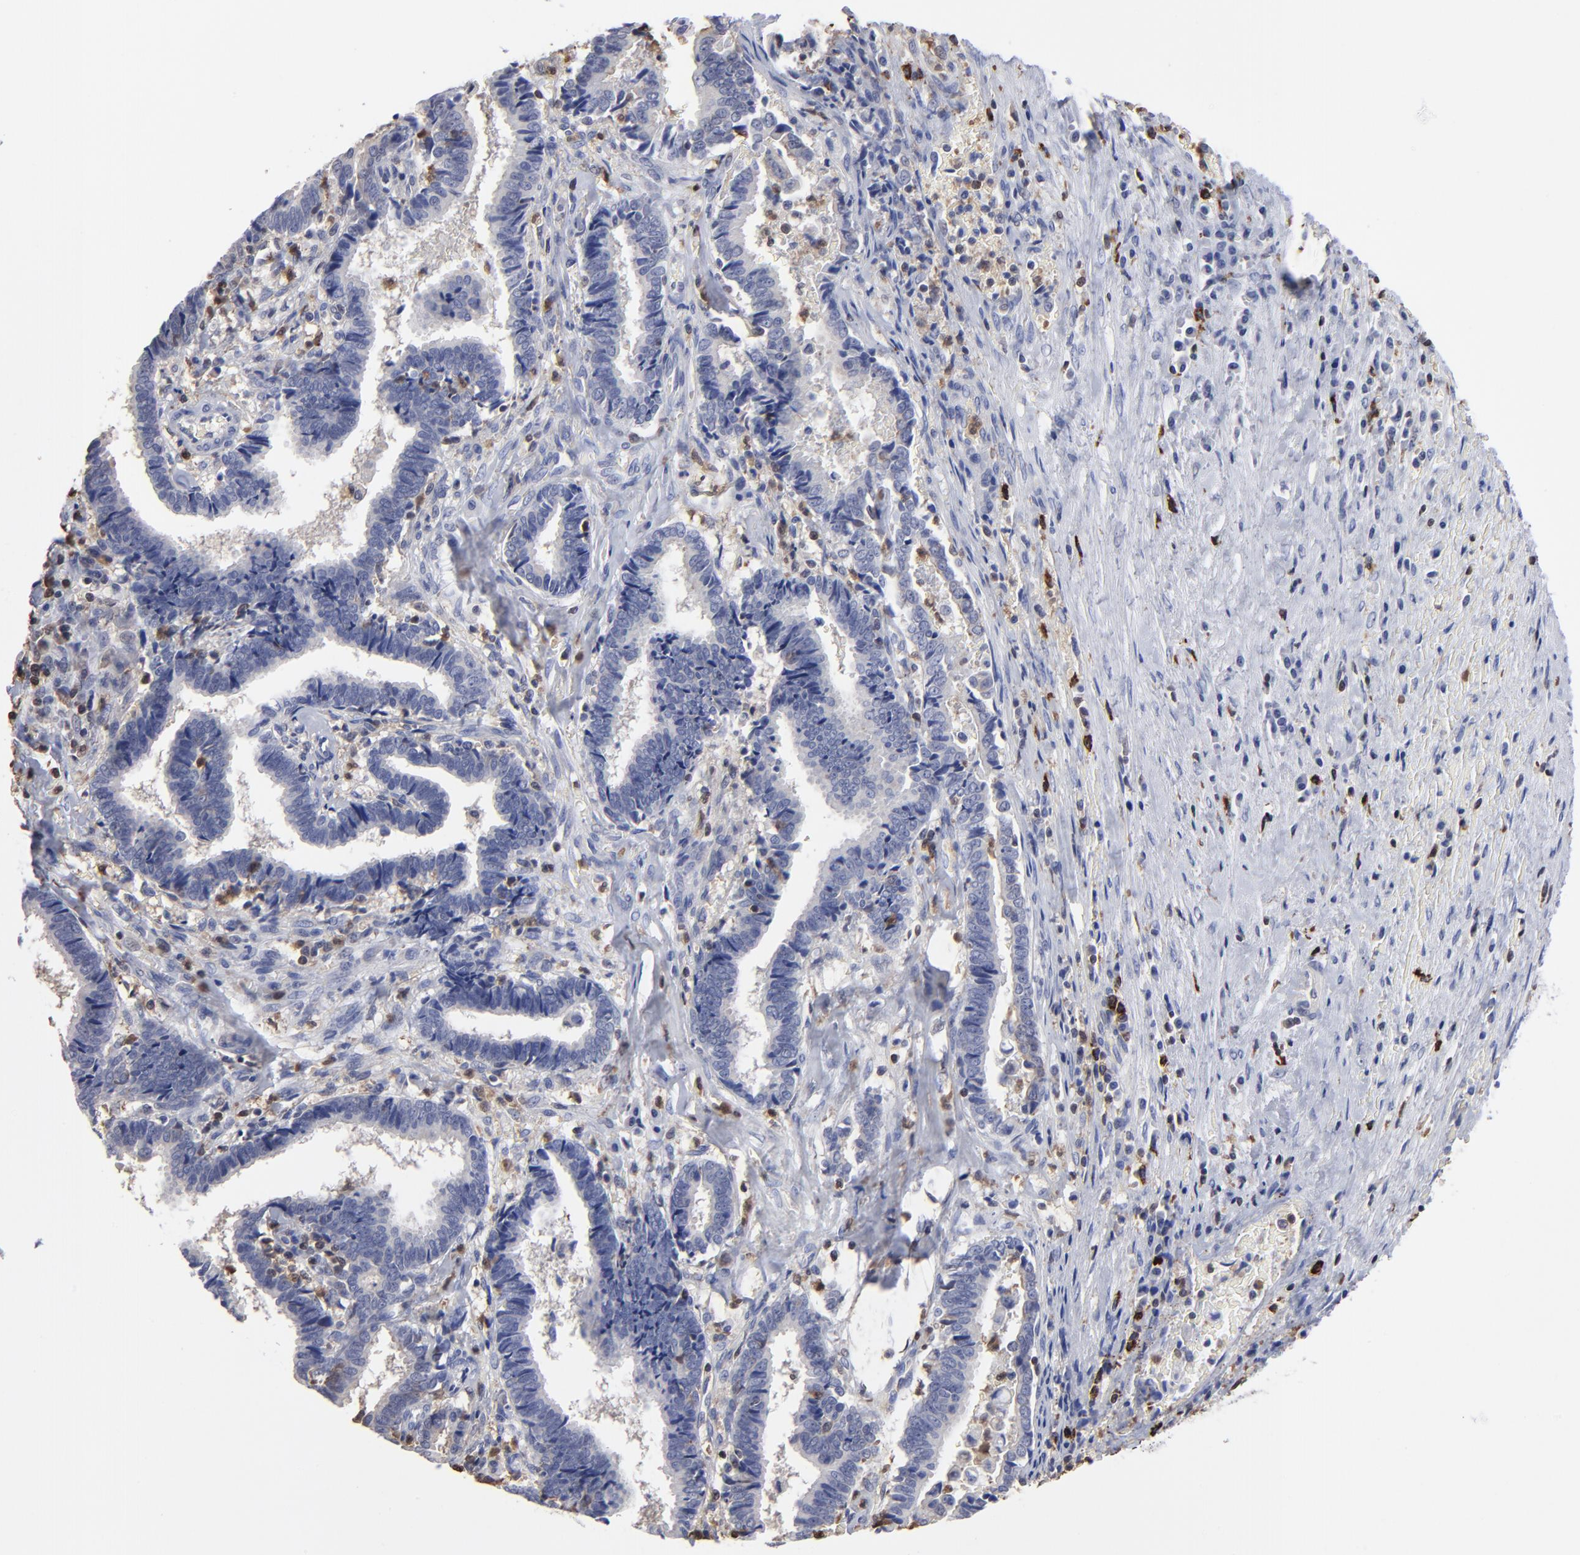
{"staining": {"intensity": "negative", "quantity": "none", "location": "none"}, "tissue": "liver cancer", "cell_type": "Tumor cells", "image_type": "cancer", "snomed": [{"axis": "morphology", "description": "Cholangiocarcinoma"}, {"axis": "topography", "description": "Liver"}], "caption": "Tumor cells show no significant expression in liver cancer (cholangiocarcinoma).", "gene": "TBXT", "patient": {"sex": "male", "age": 57}}